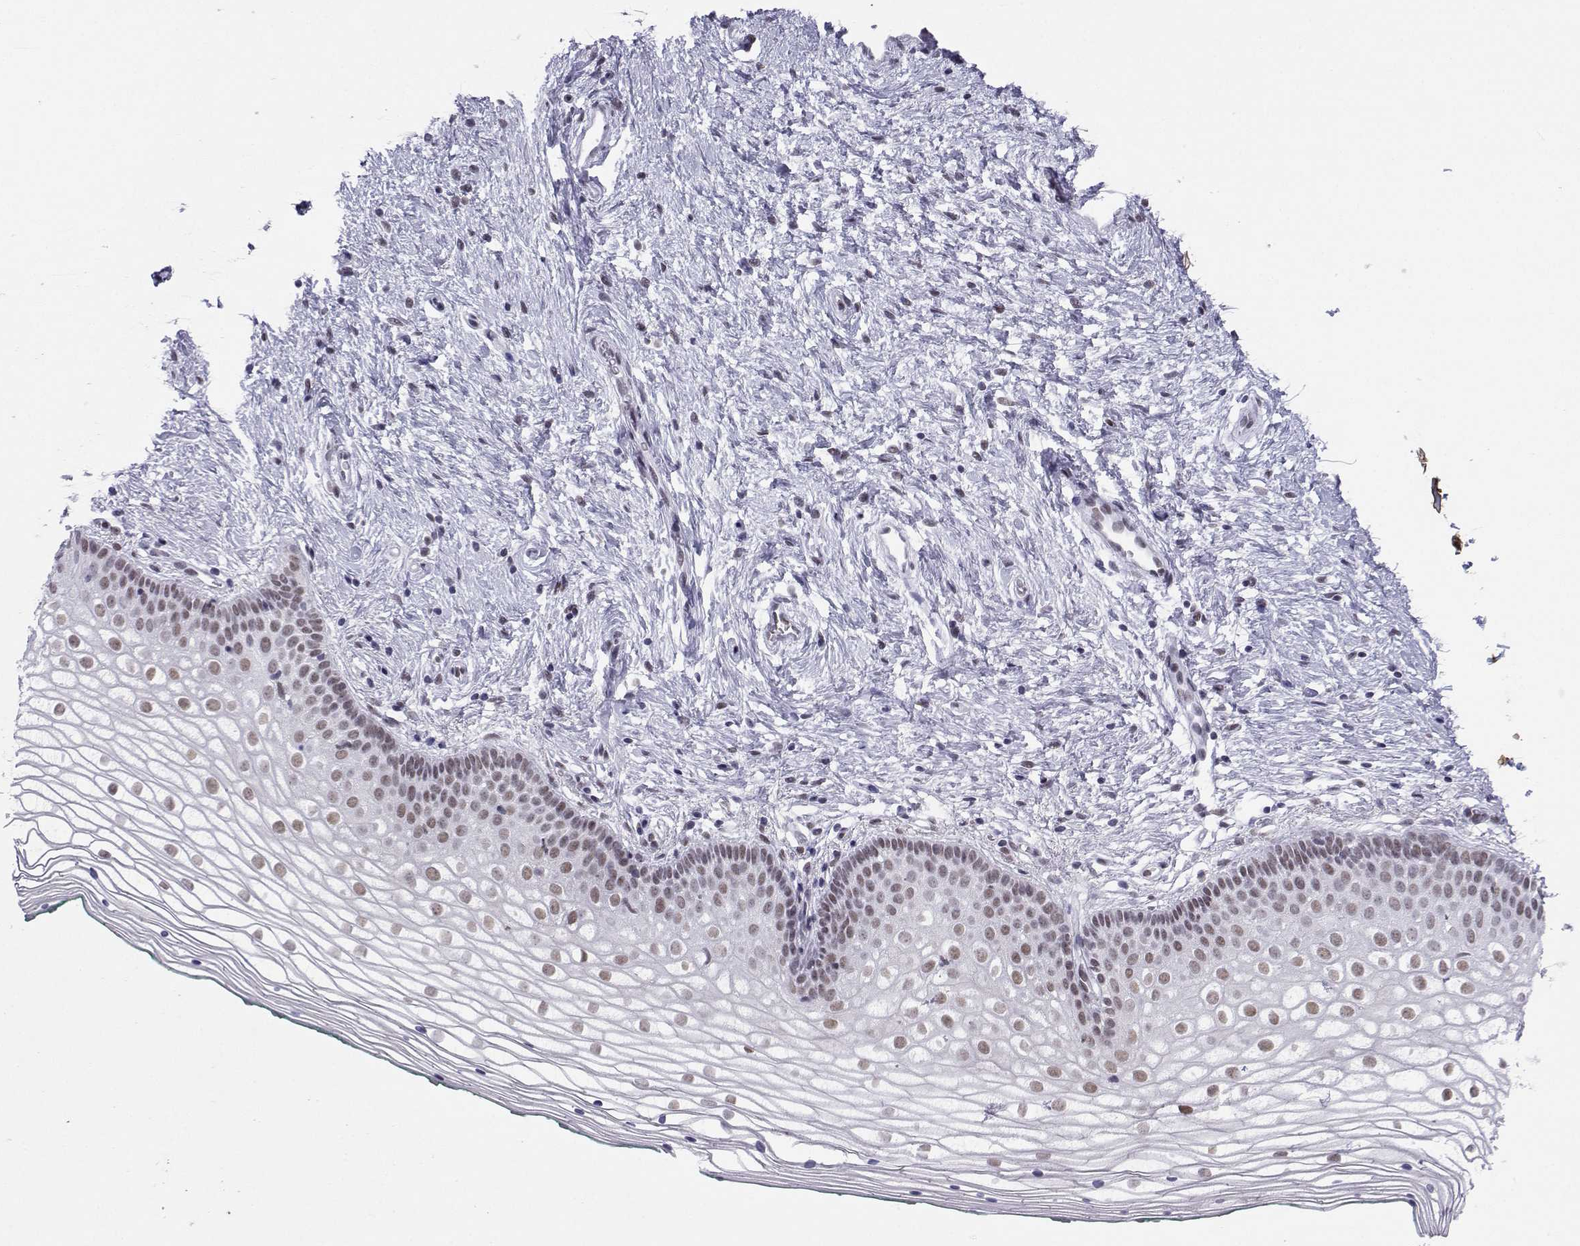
{"staining": {"intensity": "weak", "quantity": ">75%", "location": "nuclear"}, "tissue": "vagina", "cell_type": "Squamous epithelial cells", "image_type": "normal", "snomed": [{"axis": "morphology", "description": "Normal tissue, NOS"}, {"axis": "topography", "description": "Vagina"}], "caption": "Squamous epithelial cells display low levels of weak nuclear staining in approximately >75% of cells in normal vagina. (brown staining indicates protein expression, while blue staining denotes nuclei).", "gene": "LORICRIN", "patient": {"sex": "female", "age": 36}}